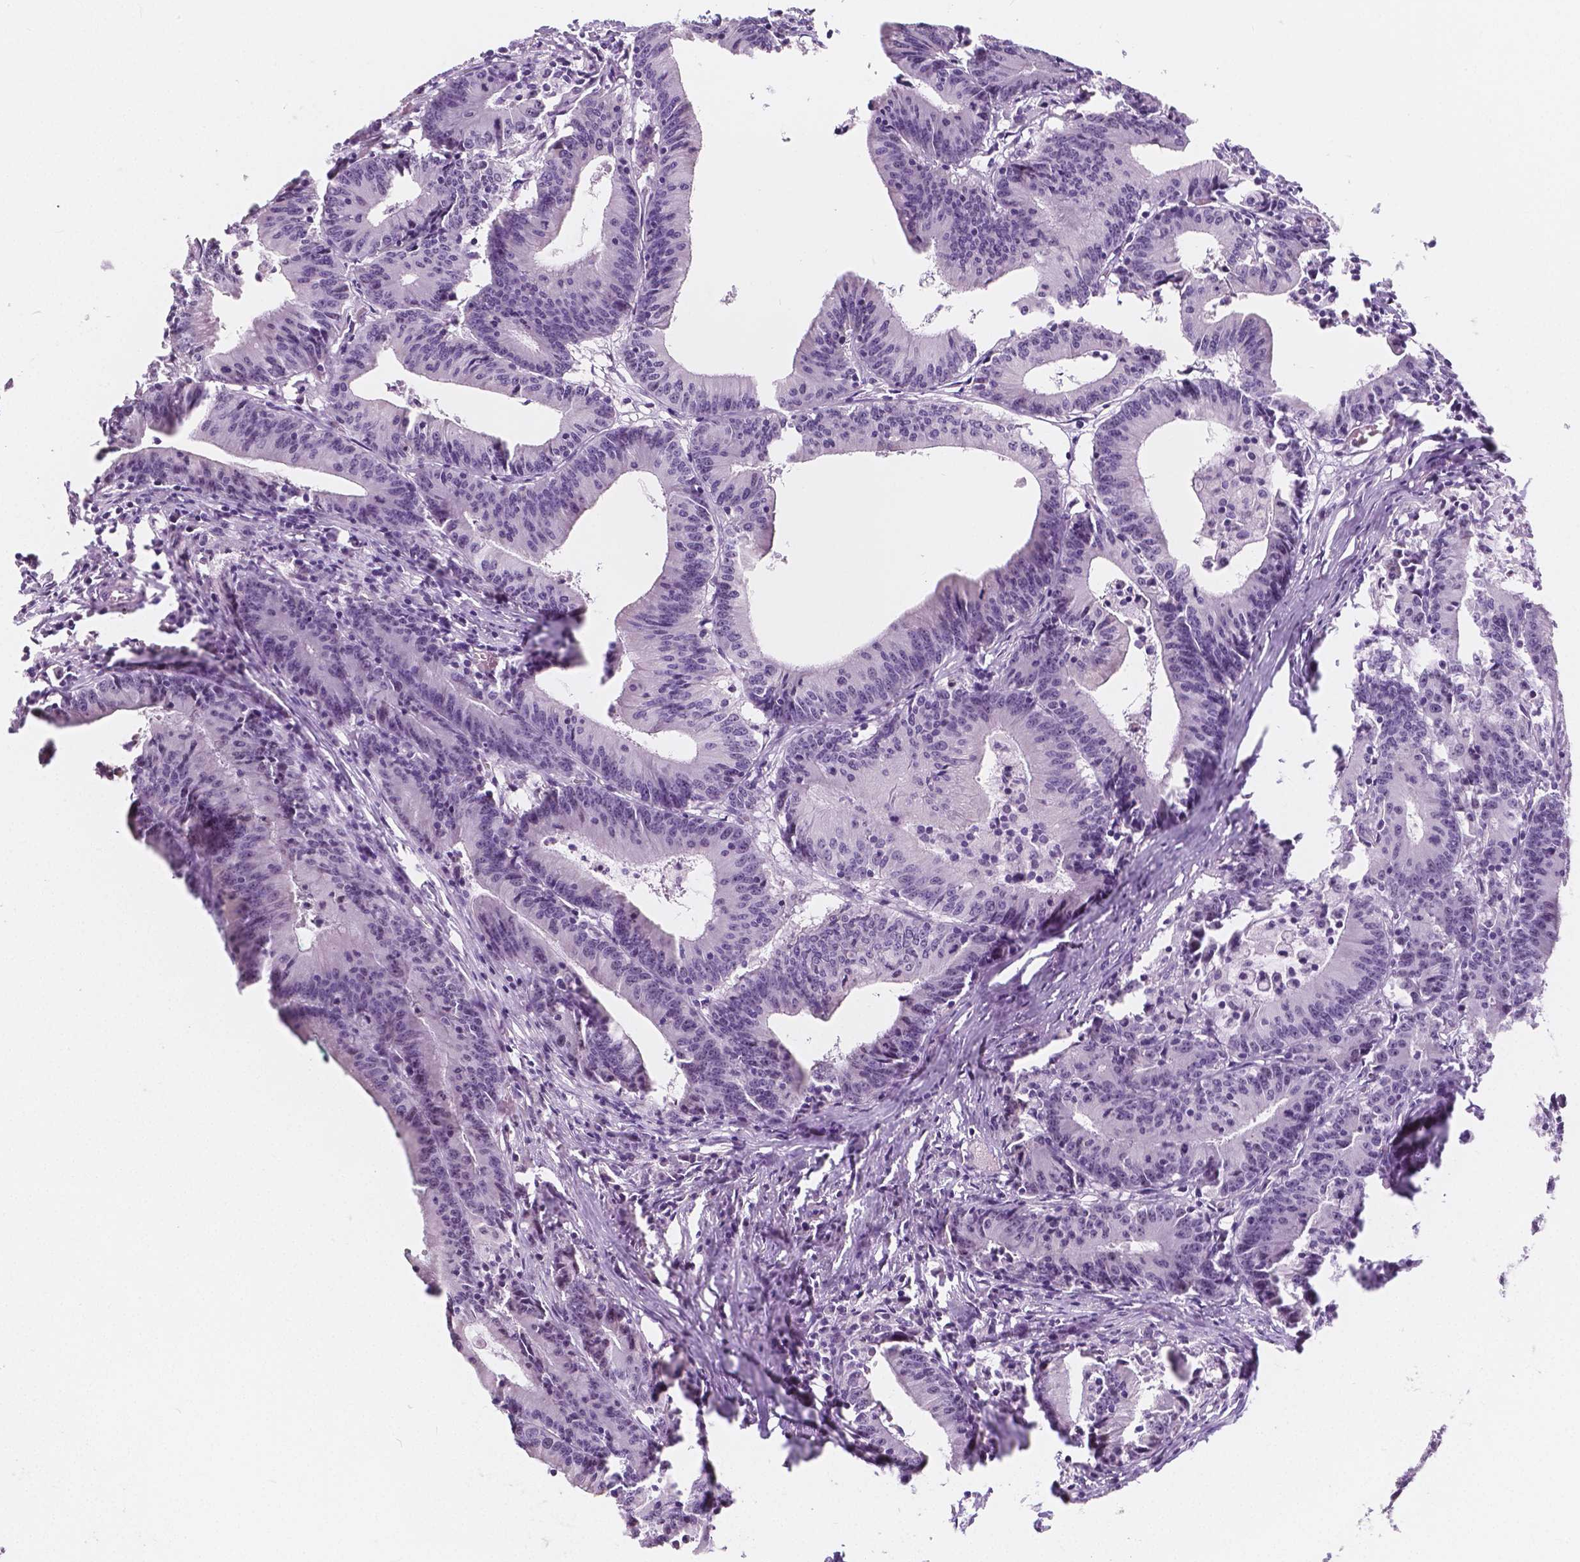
{"staining": {"intensity": "negative", "quantity": "none", "location": "none"}, "tissue": "colorectal cancer", "cell_type": "Tumor cells", "image_type": "cancer", "snomed": [{"axis": "morphology", "description": "Adenocarcinoma, NOS"}, {"axis": "topography", "description": "Colon"}], "caption": "High power microscopy photomicrograph of an immunohistochemistry histopathology image of adenocarcinoma (colorectal), revealing no significant positivity in tumor cells. Brightfield microscopy of immunohistochemistry (IHC) stained with DAB (3,3'-diaminobenzidine) (brown) and hematoxylin (blue), captured at high magnification.", "gene": "NOLC1", "patient": {"sex": "female", "age": 78}}